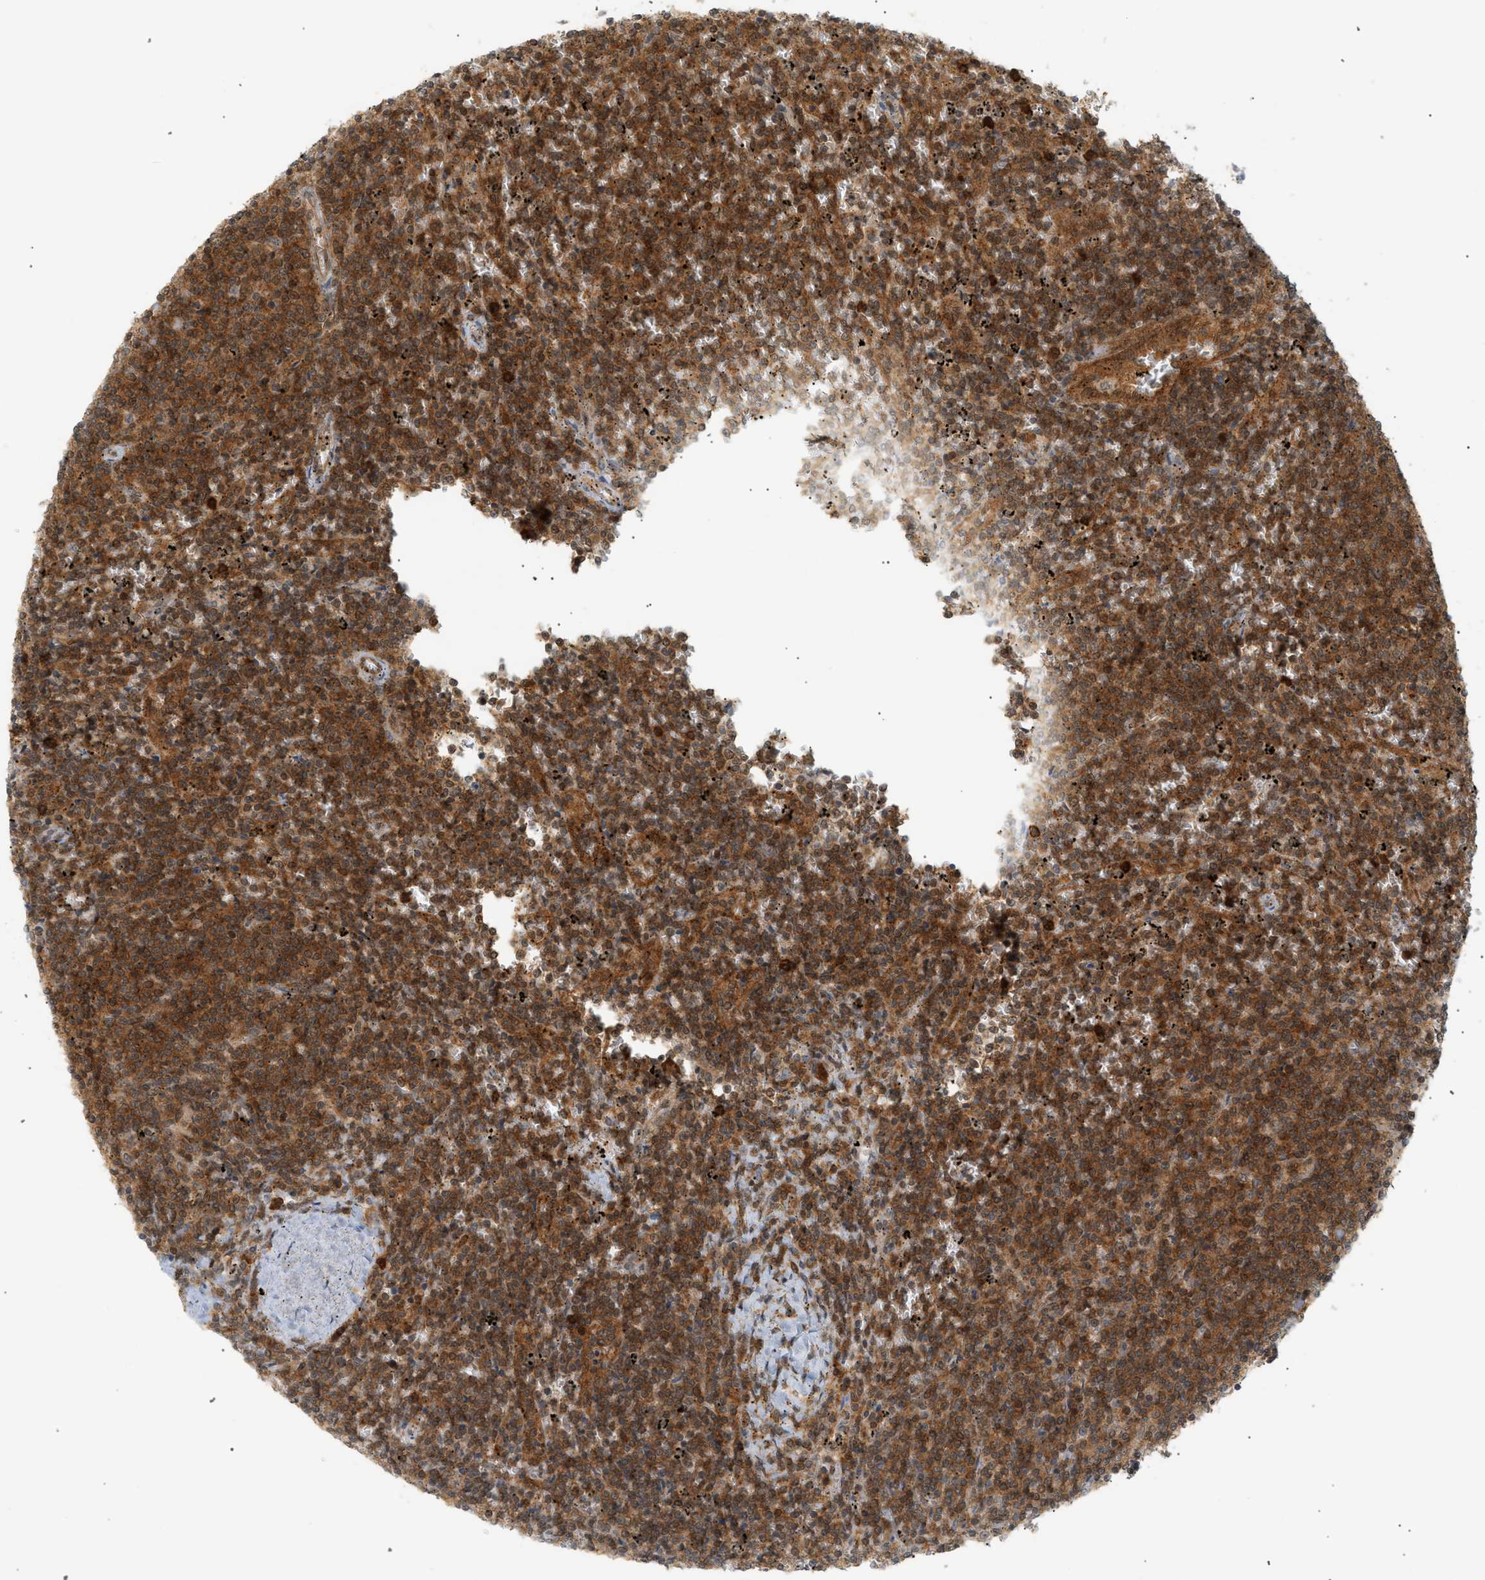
{"staining": {"intensity": "strong", "quantity": ">75%", "location": "cytoplasmic/membranous"}, "tissue": "lymphoma", "cell_type": "Tumor cells", "image_type": "cancer", "snomed": [{"axis": "morphology", "description": "Malignant lymphoma, non-Hodgkin's type, Low grade"}, {"axis": "topography", "description": "Spleen"}], "caption": "Brown immunohistochemical staining in lymphoma shows strong cytoplasmic/membranous expression in approximately >75% of tumor cells. The protein of interest is shown in brown color, while the nuclei are stained blue.", "gene": "SHC1", "patient": {"sex": "female", "age": 50}}